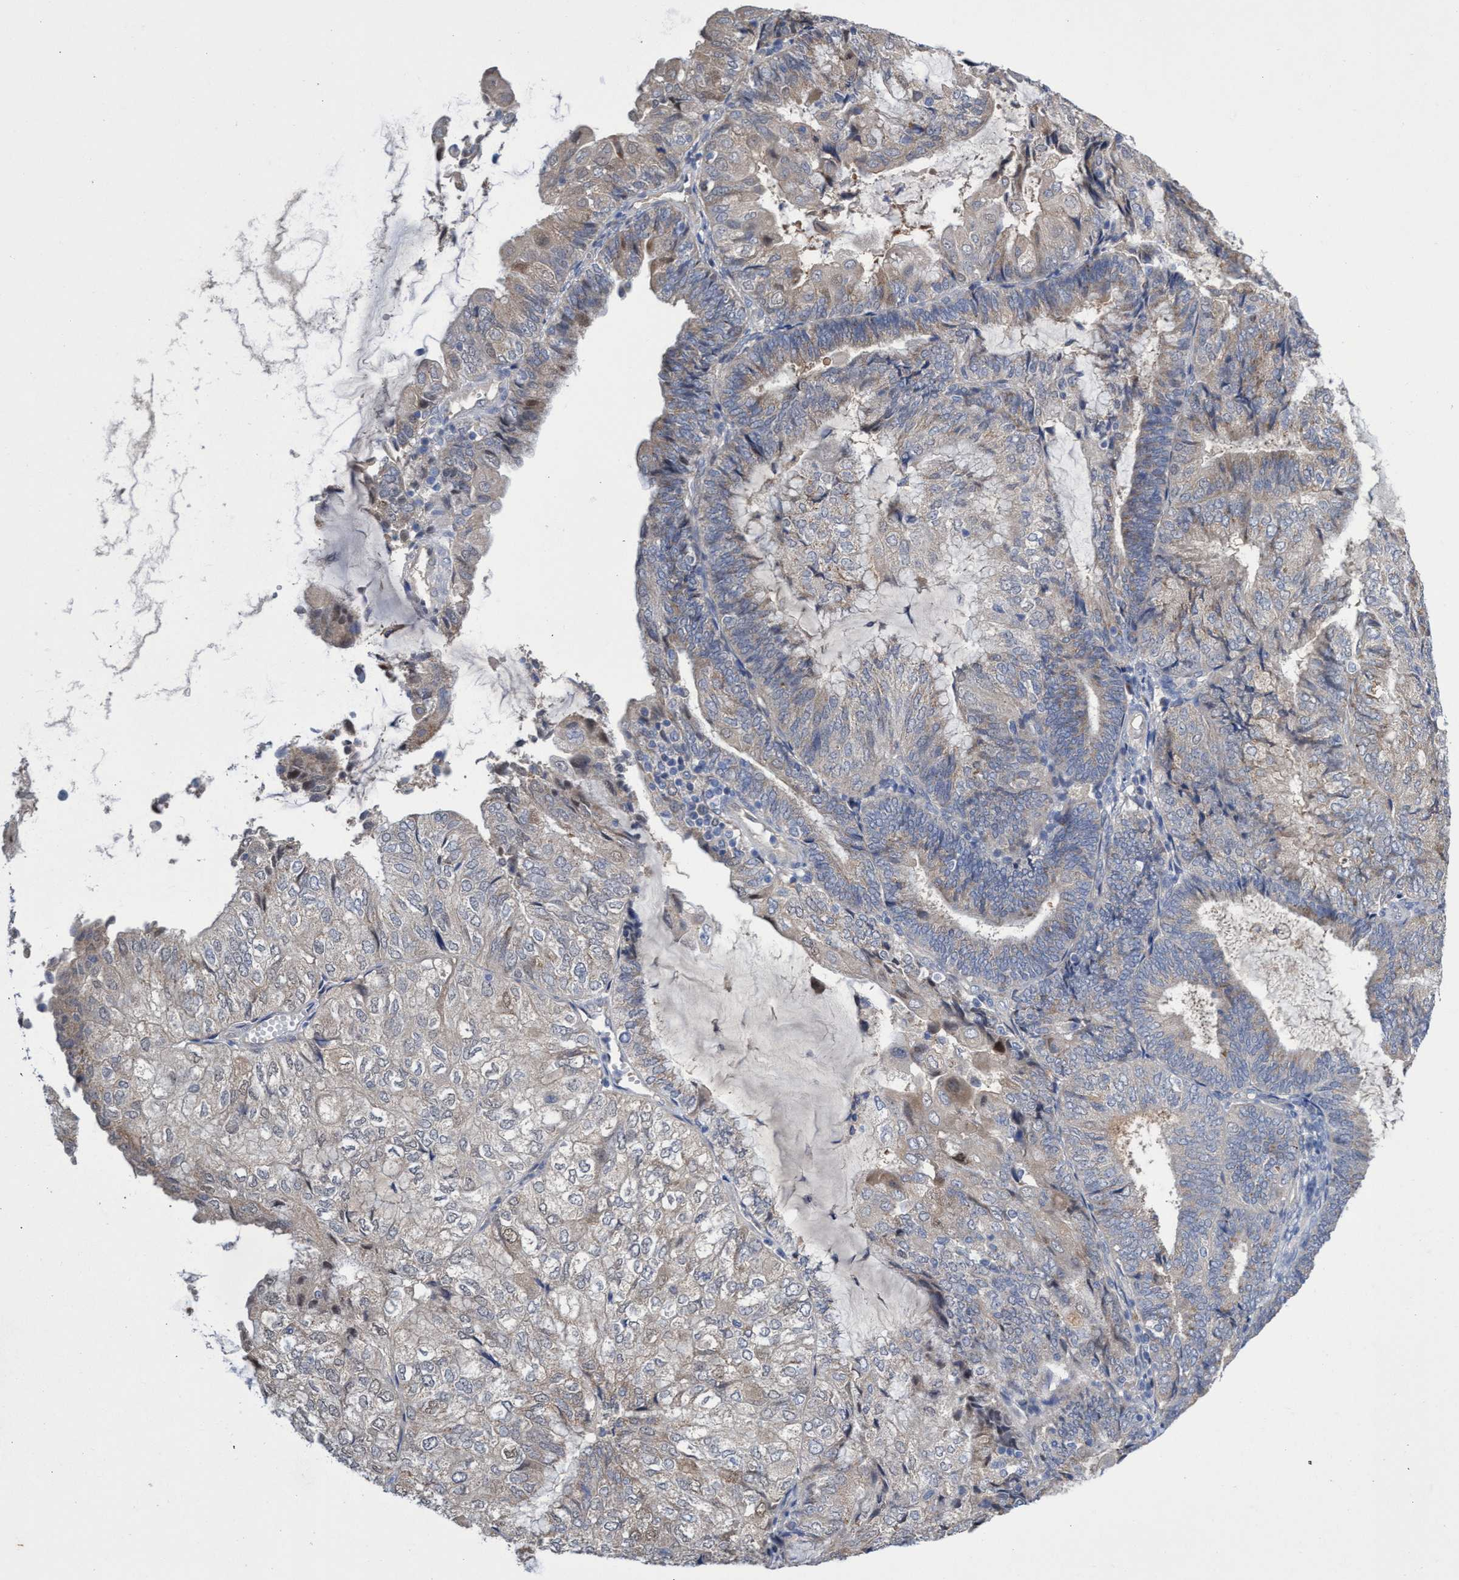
{"staining": {"intensity": "weak", "quantity": "25%-75%", "location": "cytoplasmic/membranous"}, "tissue": "endometrial cancer", "cell_type": "Tumor cells", "image_type": "cancer", "snomed": [{"axis": "morphology", "description": "Adenocarcinoma, NOS"}, {"axis": "topography", "description": "Endometrium"}], "caption": "DAB (3,3'-diaminobenzidine) immunohistochemical staining of human adenocarcinoma (endometrial) displays weak cytoplasmic/membranous protein staining in approximately 25%-75% of tumor cells. The protein of interest is stained brown, and the nuclei are stained in blue (DAB IHC with brightfield microscopy, high magnification).", "gene": "SVEP1", "patient": {"sex": "female", "age": 81}}